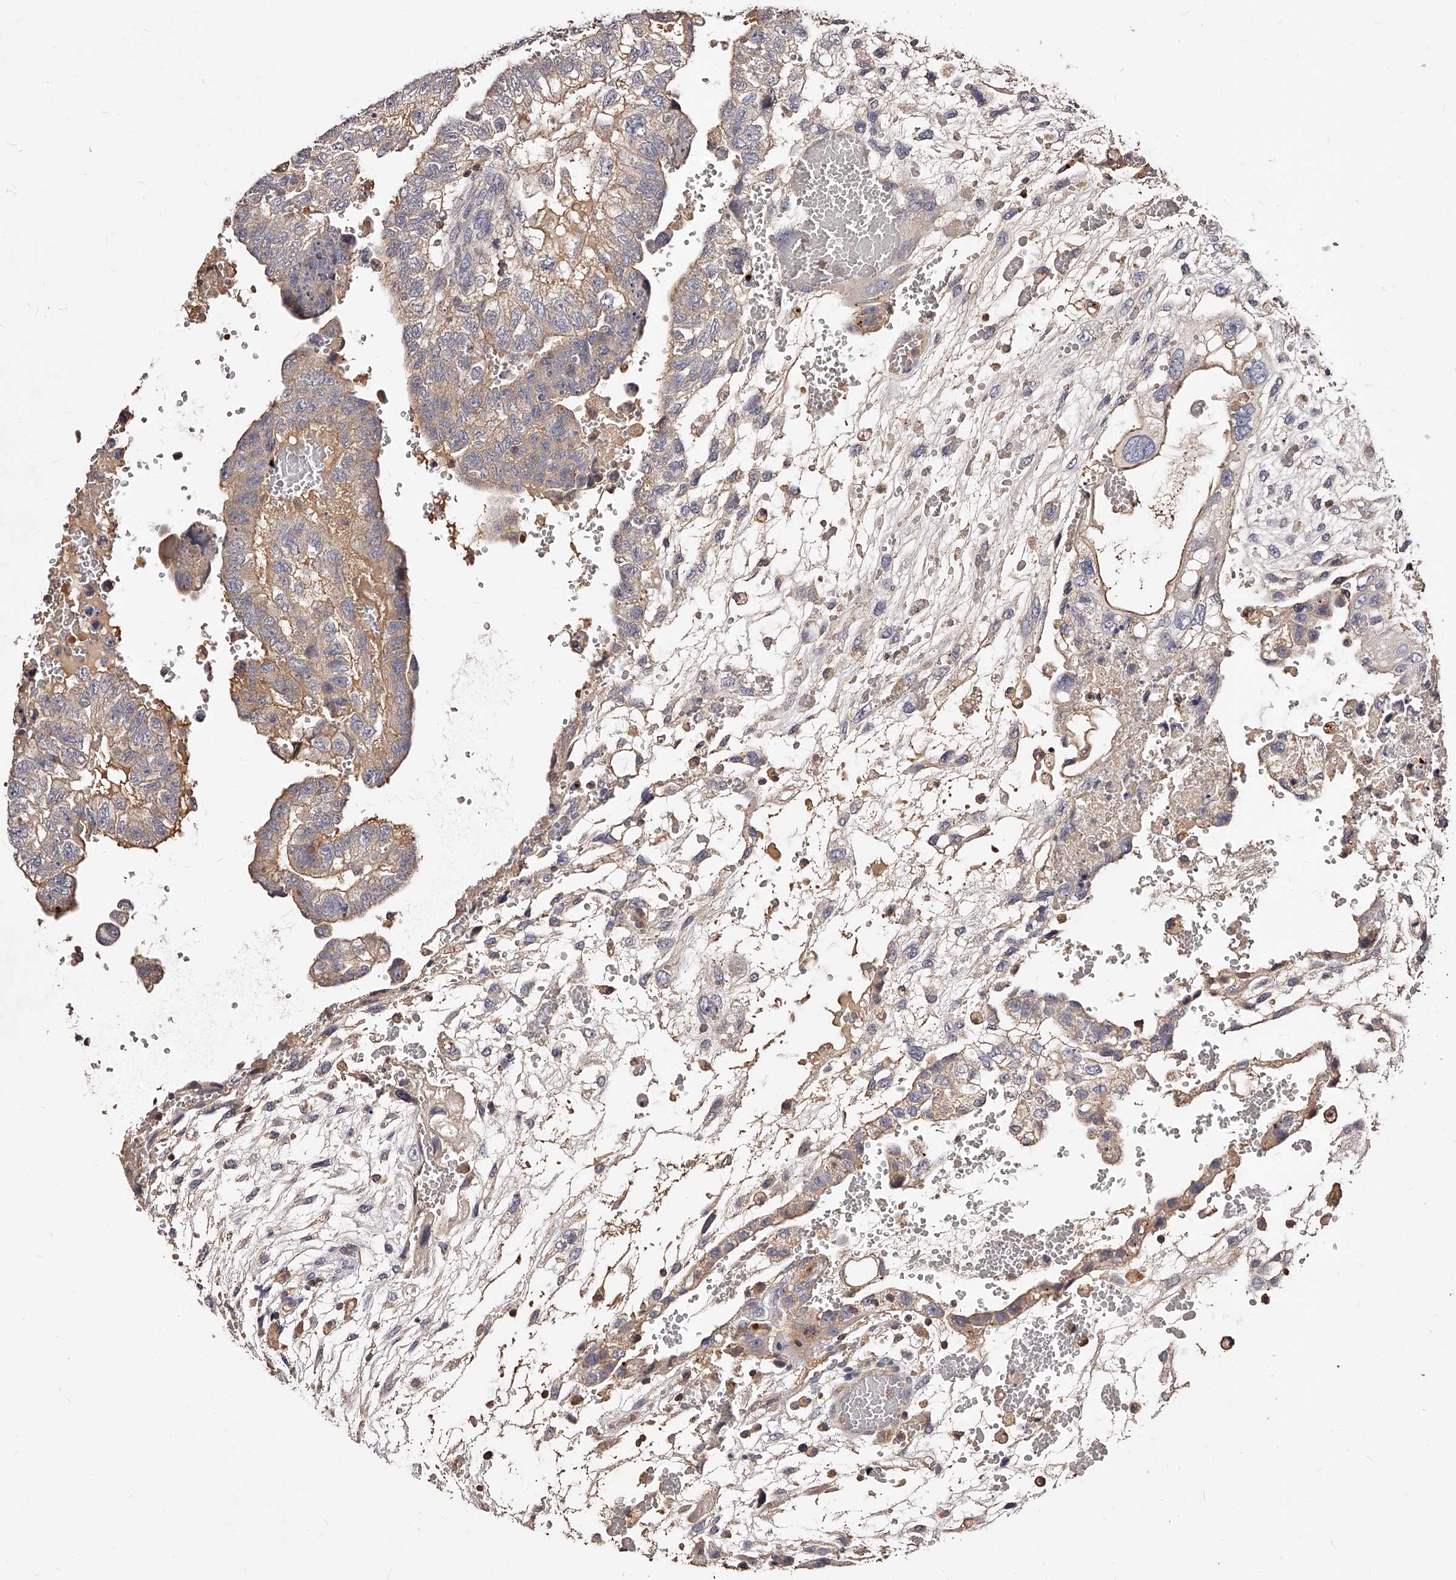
{"staining": {"intensity": "weak", "quantity": "25%-75%", "location": "cytoplasmic/membranous"}, "tissue": "testis cancer", "cell_type": "Tumor cells", "image_type": "cancer", "snomed": [{"axis": "morphology", "description": "Carcinoma, Embryonal, NOS"}, {"axis": "topography", "description": "Testis"}], "caption": "Testis cancer was stained to show a protein in brown. There is low levels of weak cytoplasmic/membranous positivity in about 25%-75% of tumor cells. The staining was performed using DAB, with brown indicating positive protein expression. Nuclei are stained blue with hematoxylin.", "gene": "PHACTR1", "patient": {"sex": "male", "age": 36}}